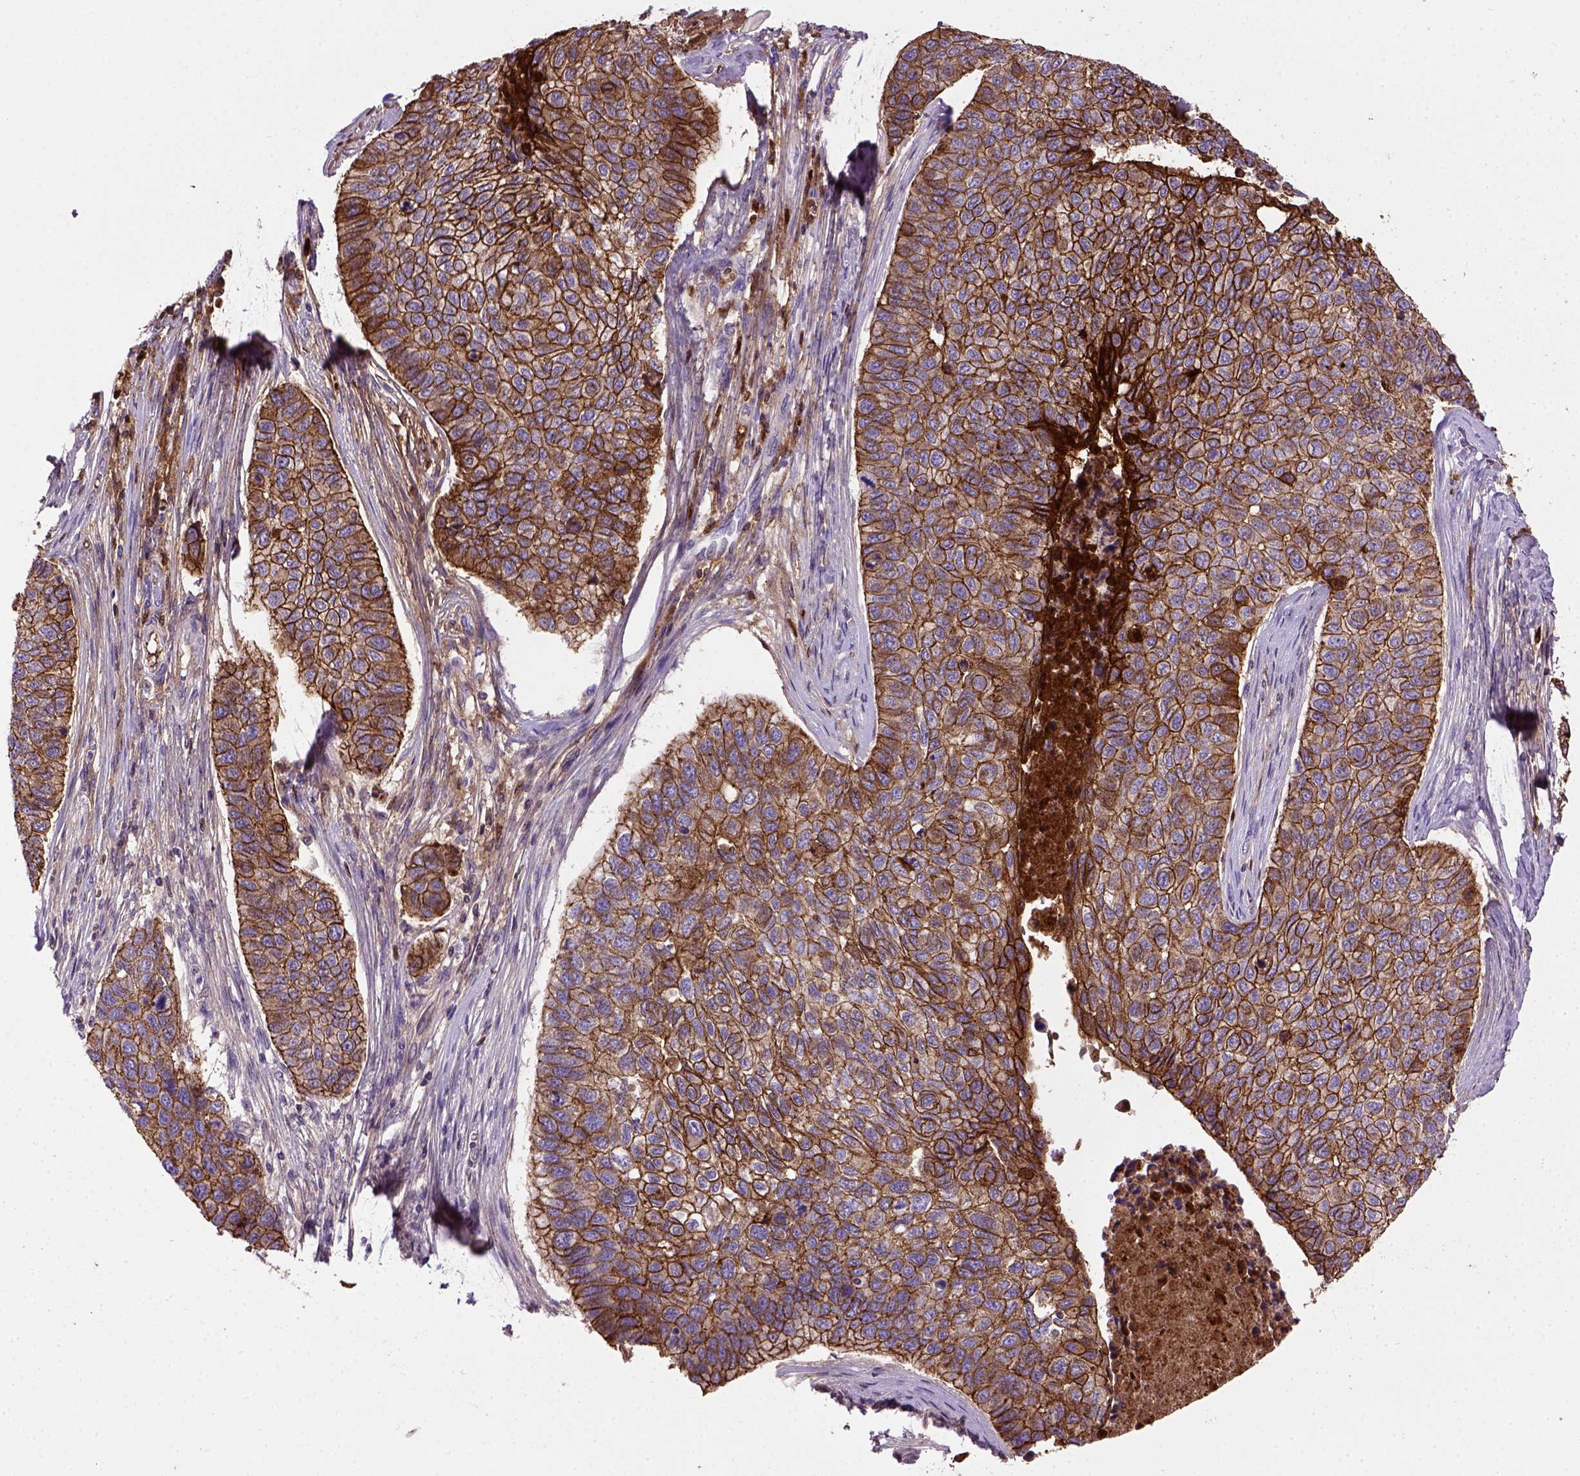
{"staining": {"intensity": "strong", "quantity": ">75%", "location": "cytoplasmic/membranous"}, "tissue": "lung cancer", "cell_type": "Tumor cells", "image_type": "cancer", "snomed": [{"axis": "morphology", "description": "Squamous cell carcinoma, NOS"}, {"axis": "topography", "description": "Lung"}], "caption": "High-magnification brightfield microscopy of lung squamous cell carcinoma stained with DAB (brown) and counterstained with hematoxylin (blue). tumor cells exhibit strong cytoplasmic/membranous expression is identified in about>75% of cells. (brown staining indicates protein expression, while blue staining denotes nuclei).", "gene": "CDH1", "patient": {"sex": "male", "age": 69}}